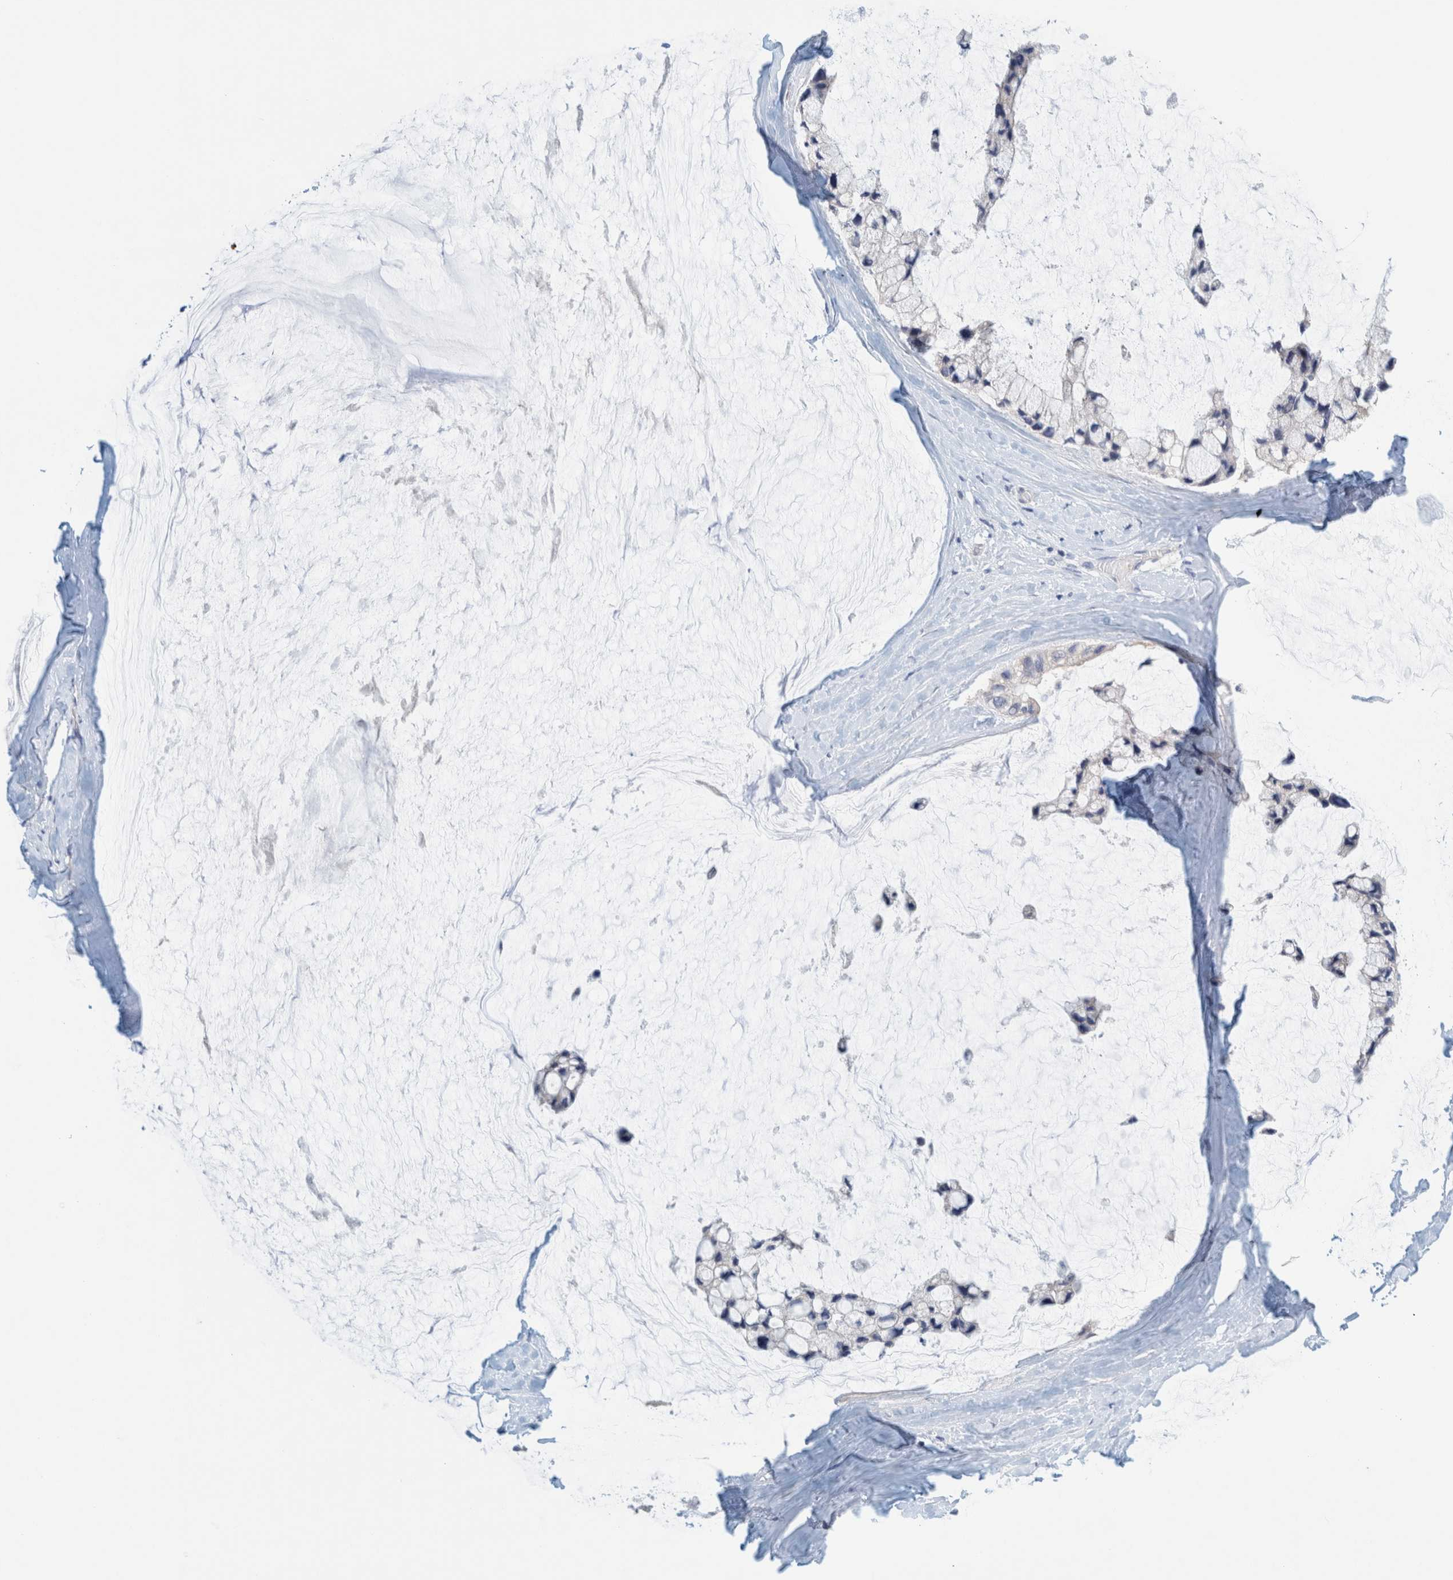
{"staining": {"intensity": "negative", "quantity": "none", "location": "none"}, "tissue": "ovarian cancer", "cell_type": "Tumor cells", "image_type": "cancer", "snomed": [{"axis": "morphology", "description": "Cystadenocarcinoma, mucinous, NOS"}, {"axis": "topography", "description": "Ovary"}], "caption": "This micrograph is of ovarian cancer stained with IHC to label a protein in brown with the nuclei are counter-stained blue. There is no staining in tumor cells. (DAB immunohistochemistry with hematoxylin counter stain).", "gene": "ZNF324B", "patient": {"sex": "female", "age": 39}}